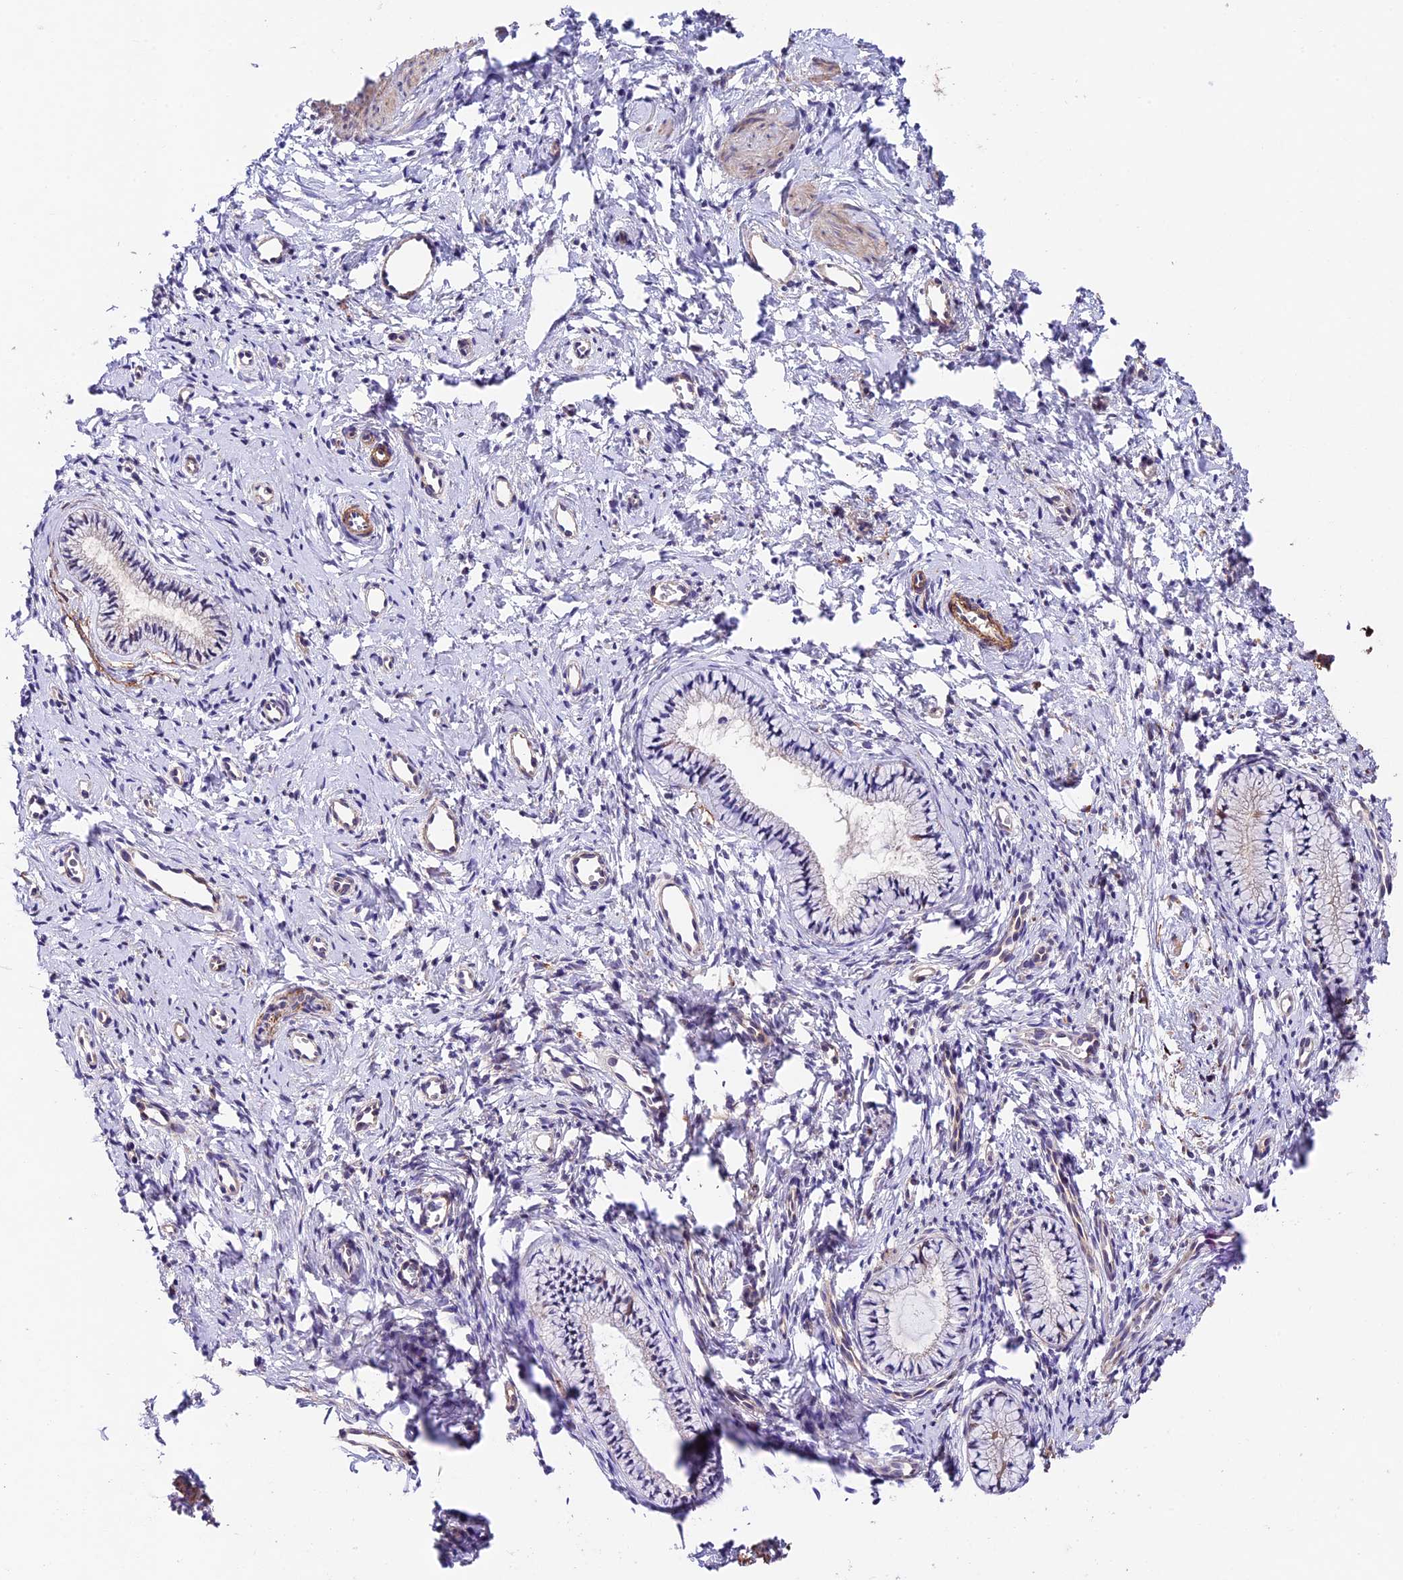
{"staining": {"intensity": "weak", "quantity": "<25%", "location": "cytoplasmic/membranous"}, "tissue": "cervix", "cell_type": "Glandular cells", "image_type": "normal", "snomed": [{"axis": "morphology", "description": "Normal tissue, NOS"}, {"axis": "topography", "description": "Cervix"}], "caption": "Protein analysis of unremarkable cervix displays no significant expression in glandular cells.", "gene": "LSM7", "patient": {"sex": "female", "age": 57}}